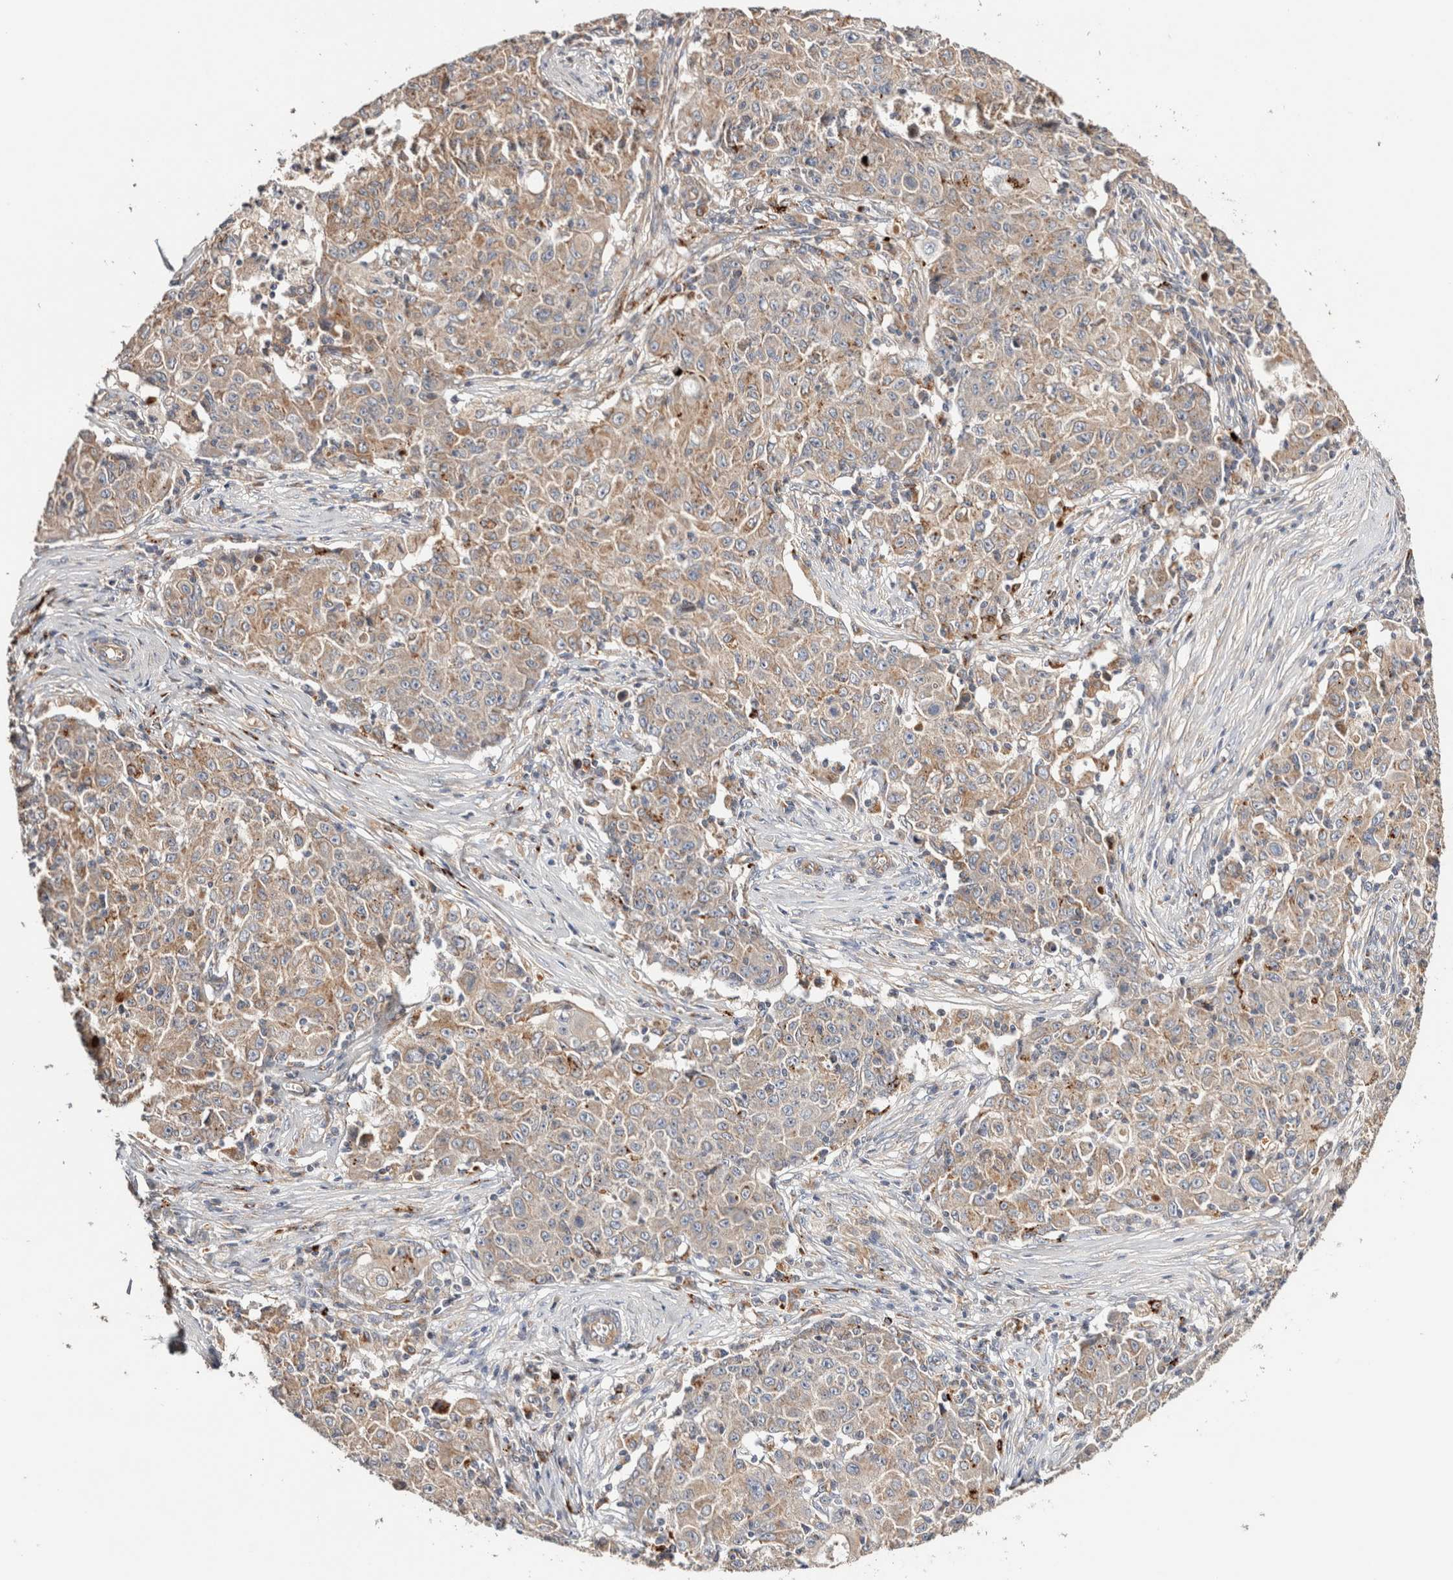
{"staining": {"intensity": "weak", "quantity": ">75%", "location": "cytoplasmic/membranous"}, "tissue": "ovarian cancer", "cell_type": "Tumor cells", "image_type": "cancer", "snomed": [{"axis": "morphology", "description": "Carcinoma, endometroid"}, {"axis": "topography", "description": "Ovary"}], "caption": "The histopathology image demonstrates staining of ovarian cancer (endometroid carcinoma), revealing weak cytoplasmic/membranous protein positivity (brown color) within tumor cells.", "gene": "B3GNTL1", "patient": {"sex": "female", "age": 42}}